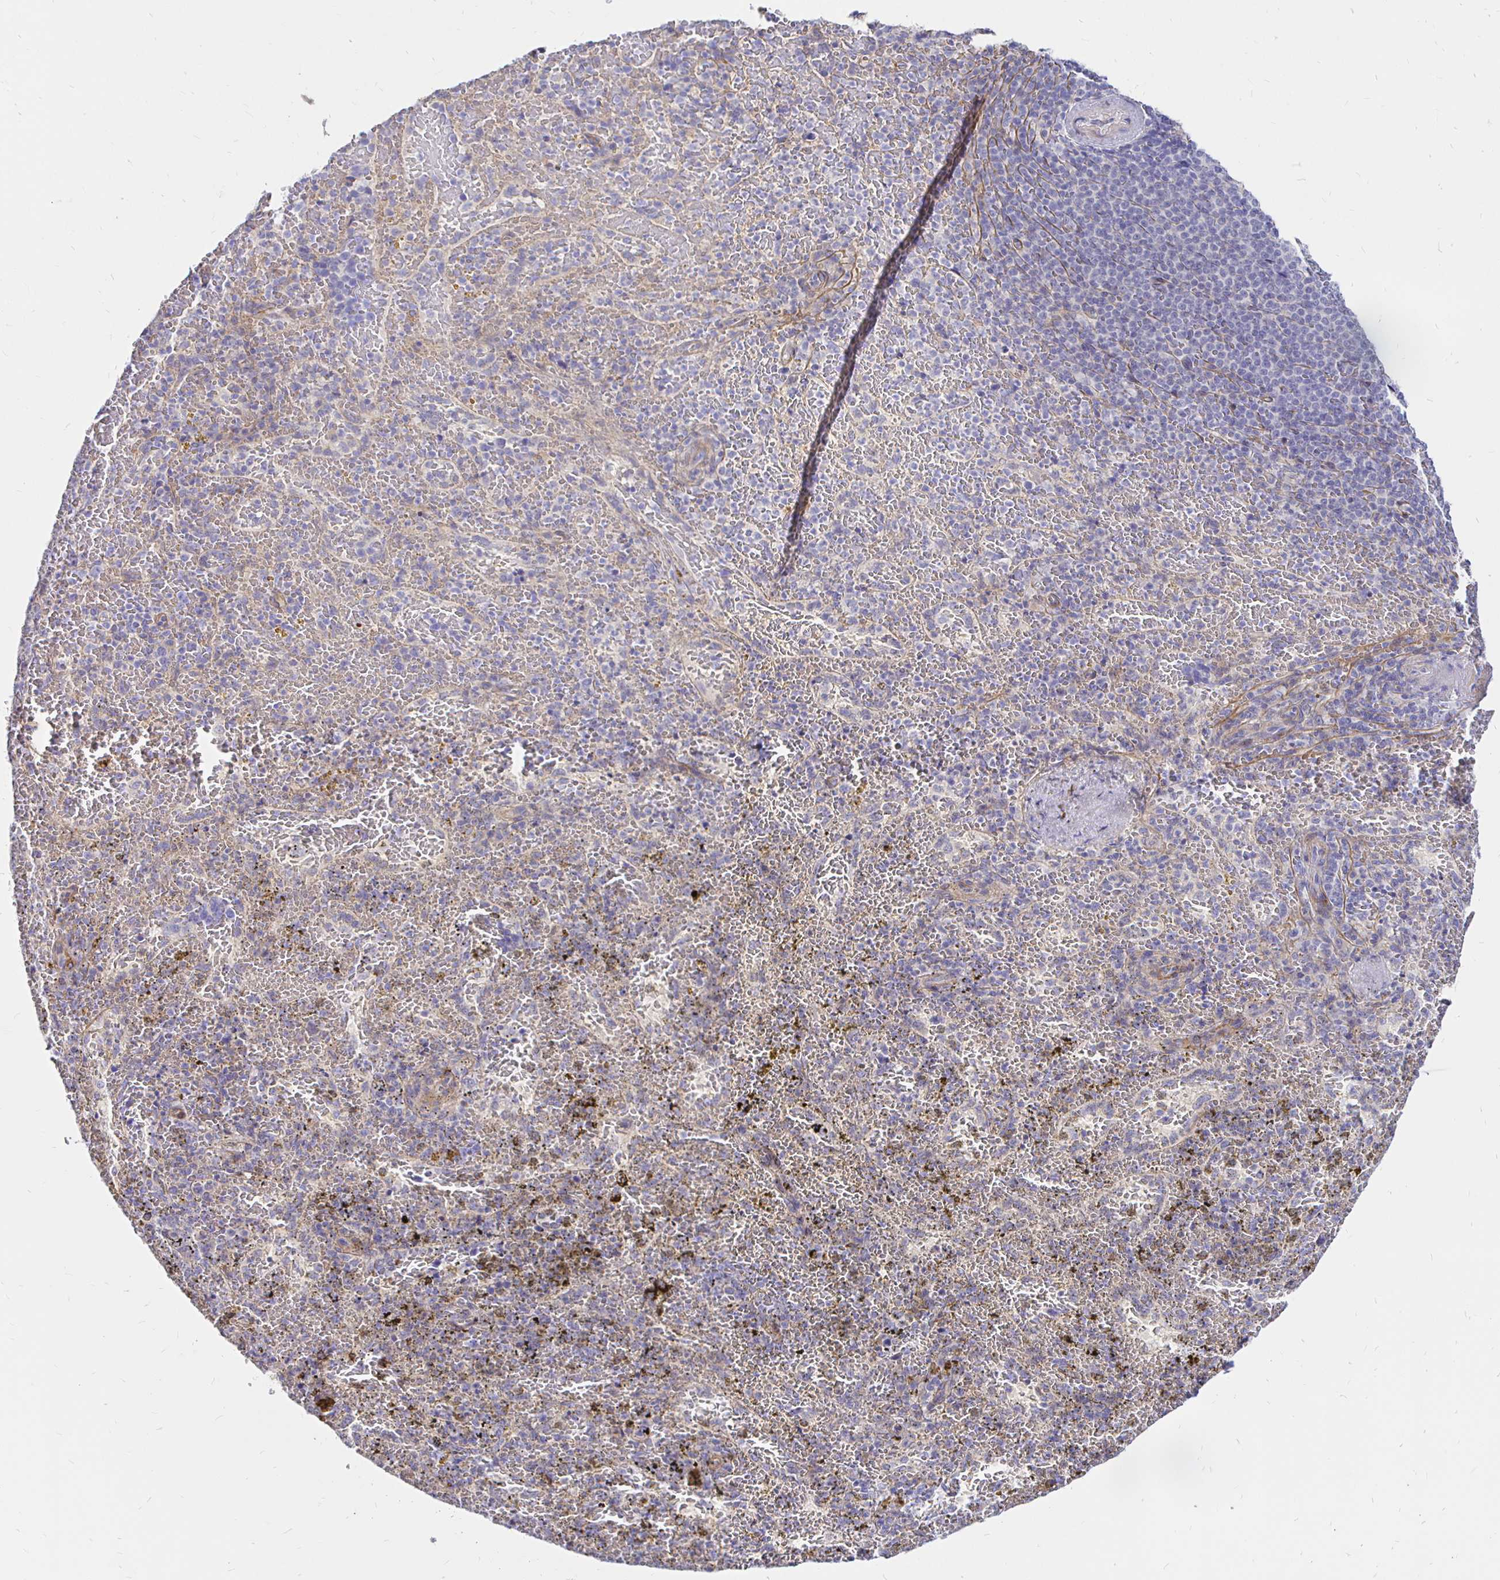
{"staining": {"intensity": "weak", "quantity": "<25%", "location": "cytoplasmic/membranous"}, "tissue": "spleen", "cell_type": "Cells in red pulp", "image_type": "normal", "snomed": [{"axis": "morphology", "description": "Normal tissue, NOS"}, {"axis": "topography", "description": "Spleen"}], "caption": "Immunohistochemistry (IHC) micrograph of benign spleen: spleen stained with DAB (3,3'-diaminobenzidine) shows no significant protein staining in cells in red pulp.", "gene": "PALM2AKAP2", "patient": {"sex": "female", "age": 50}}